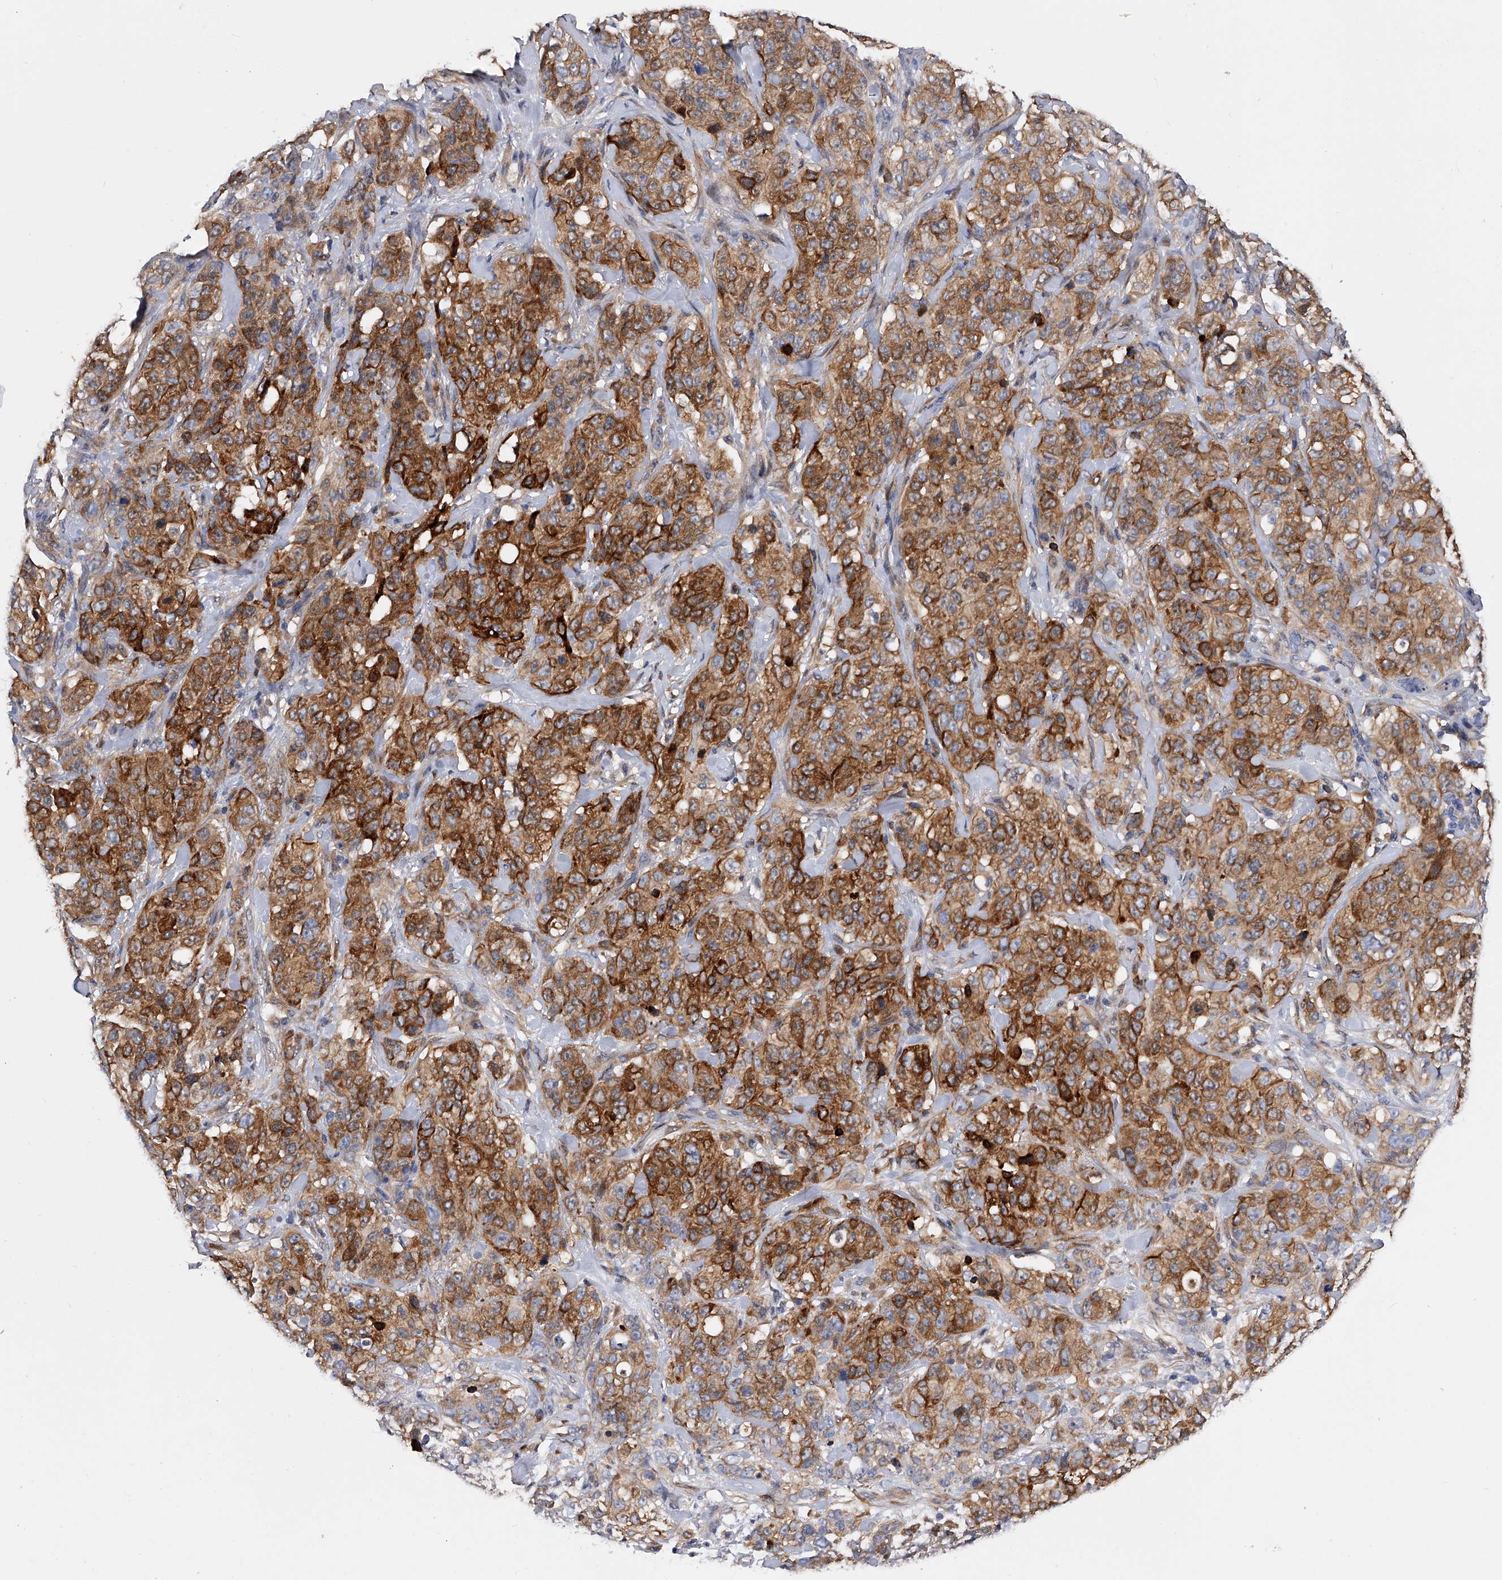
{"staining": {"intensity": "moderate", "quantity": ">75%", "location": "cytoplasmic/membranous"}, "tissue": "stomach cancer", "cell_type": "Tumor cells", "image_type": "cancer", "snomed": [{"axis": "morphology", "description": "Adenocarcinoma, NOS"}, {"axis": "topography", "description": "Stomach"}], "caption": "This image reveals immunohistochemistry (IHC) staining of human stomach cancer, with medium moderate cytoplasmic/membranous positivity in approximately >75% of tumor cells.", "gene": "ARL4C", "patient": {"sex": "male", "age": 48}}